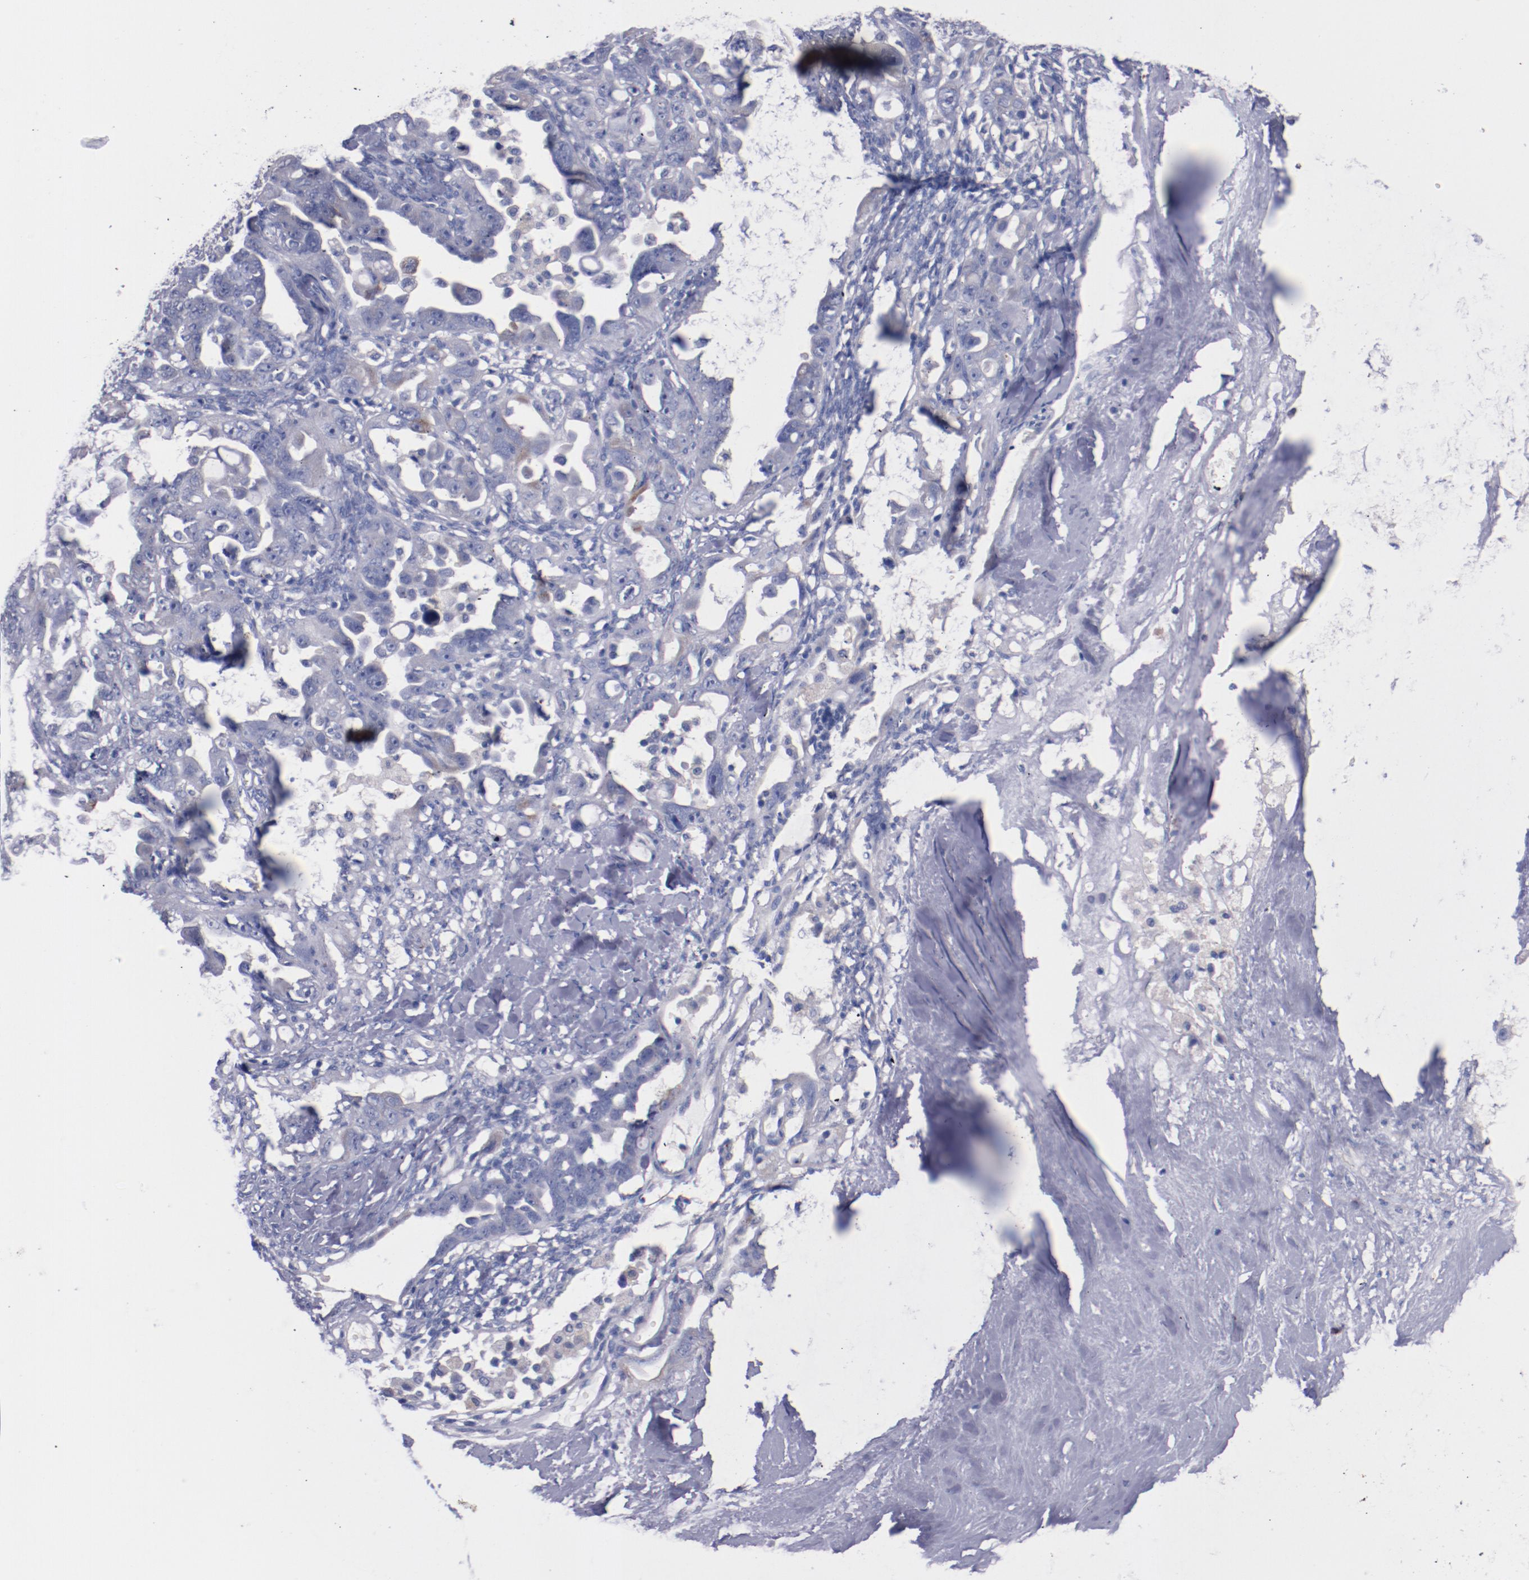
{"staining": {"intensity": "negative", "quantity": "none", "location": "none"}, "tissue": "ovarian cancer", "cell_type": "Tumor cells", "image_type": "cancer", "snomed": [{"axis": "morphology", "description": "Cystadenocarcinoma, serous, NOS"}, {"axis": "topography", "description": "Ovary"}], "caption": "IHC of human serous cystadenocarcinoma (ovarian) shows no staining in tumor cells.", "gene": "CNTNAP2", "patient": {"sex": "female", "age": 66}}